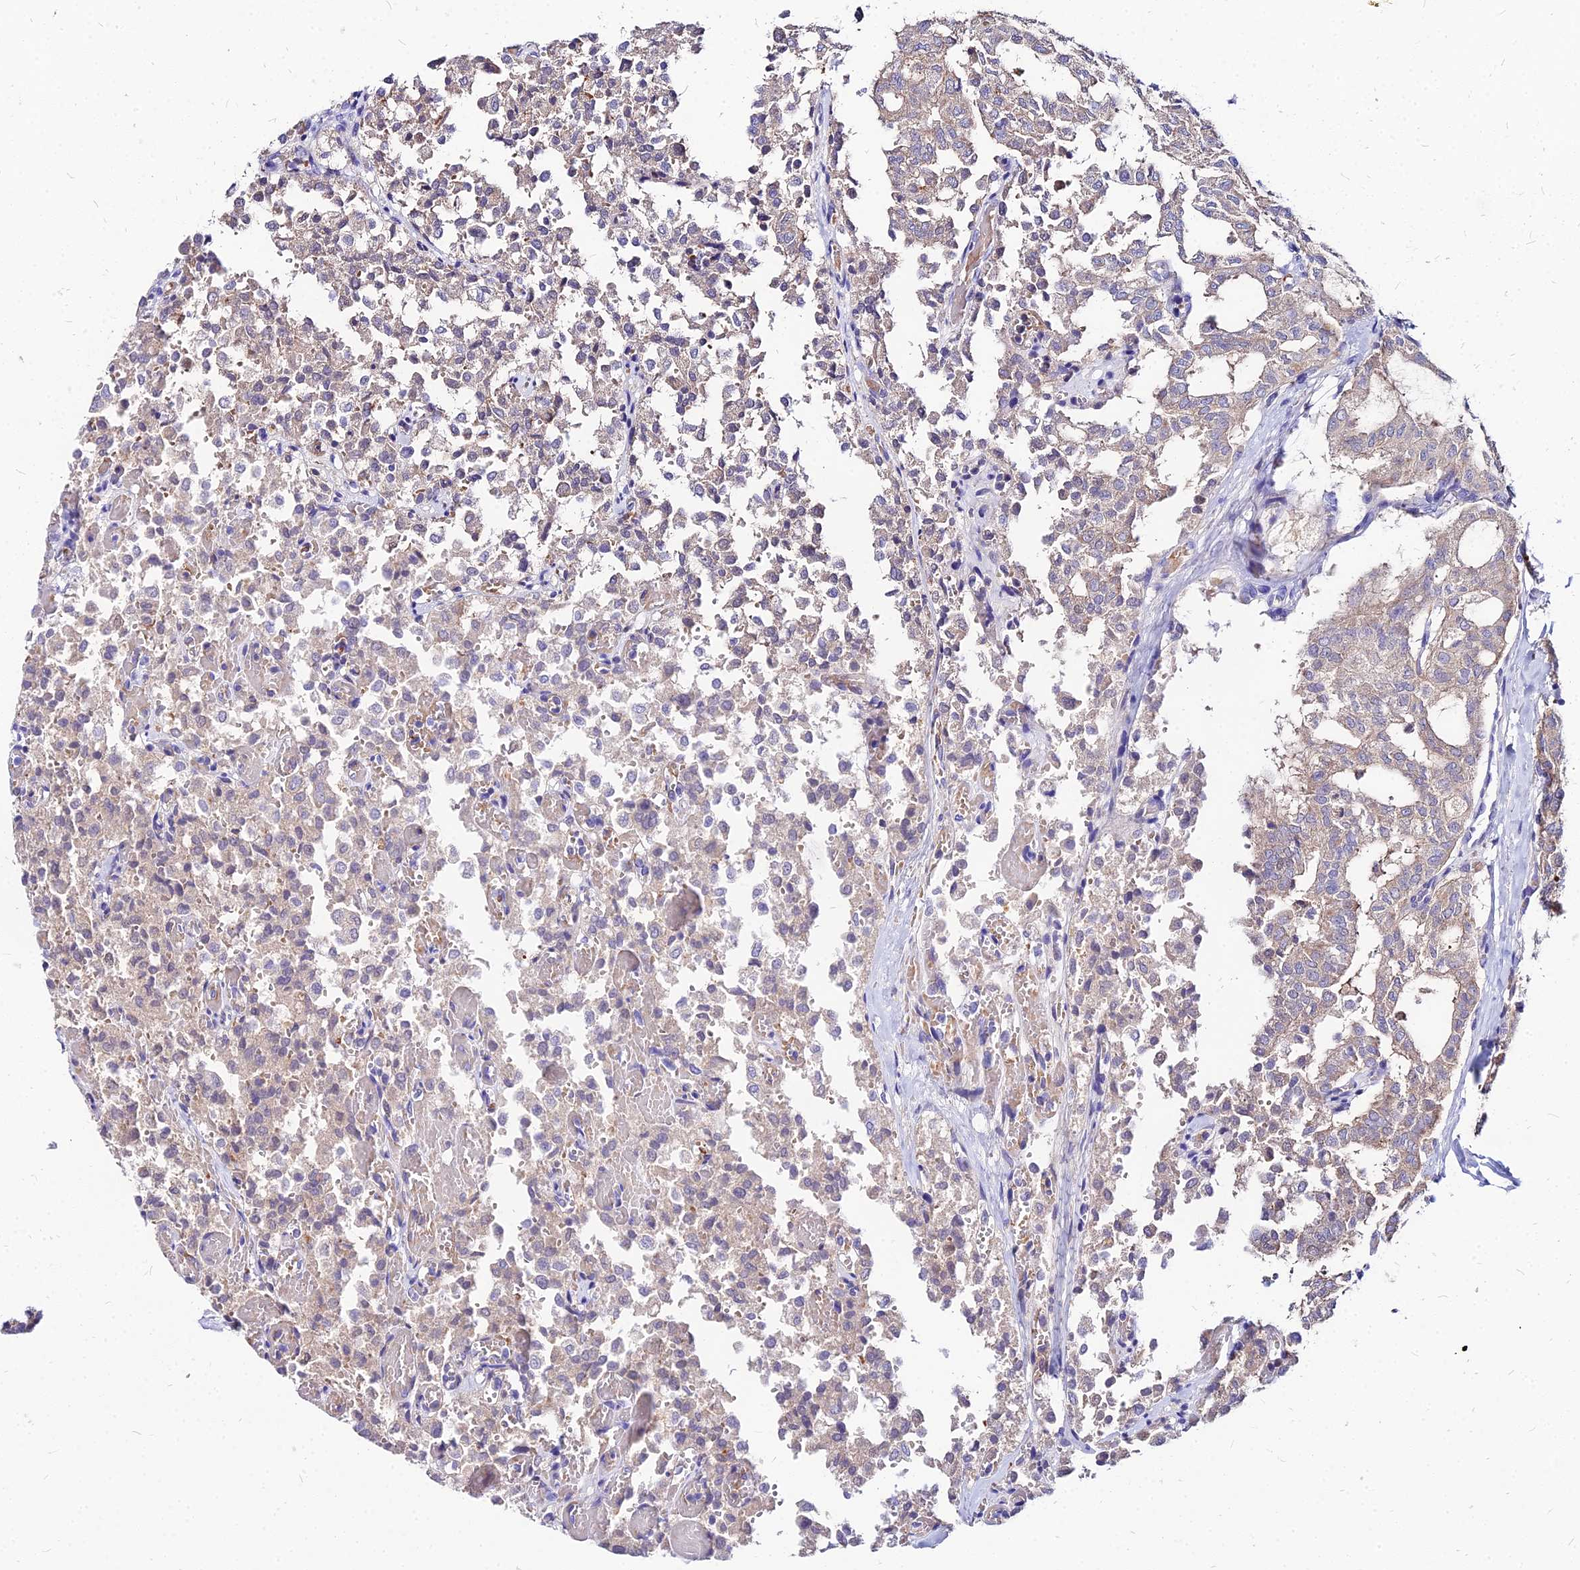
{"staining": {"intensity": "weak", "quantity": "<25%", "location": "cytoplasmic/membranous"}, "tissue": "thyroid cancer", "cell_type": "Tumor cells", "image_type": "cancer", "snomed": [{"axis": "morphology", "description": "Follicular adenoma carcinoma, NOS"}, {"axis": "topography", "description": "Thyroid gland"}], "caption": "Thyroid cancer was stained to show a protein in brown. There is no significant expression in tumor cells.", "gene": "ACSM6", "patient": {"sex": "male", "age": 75}}